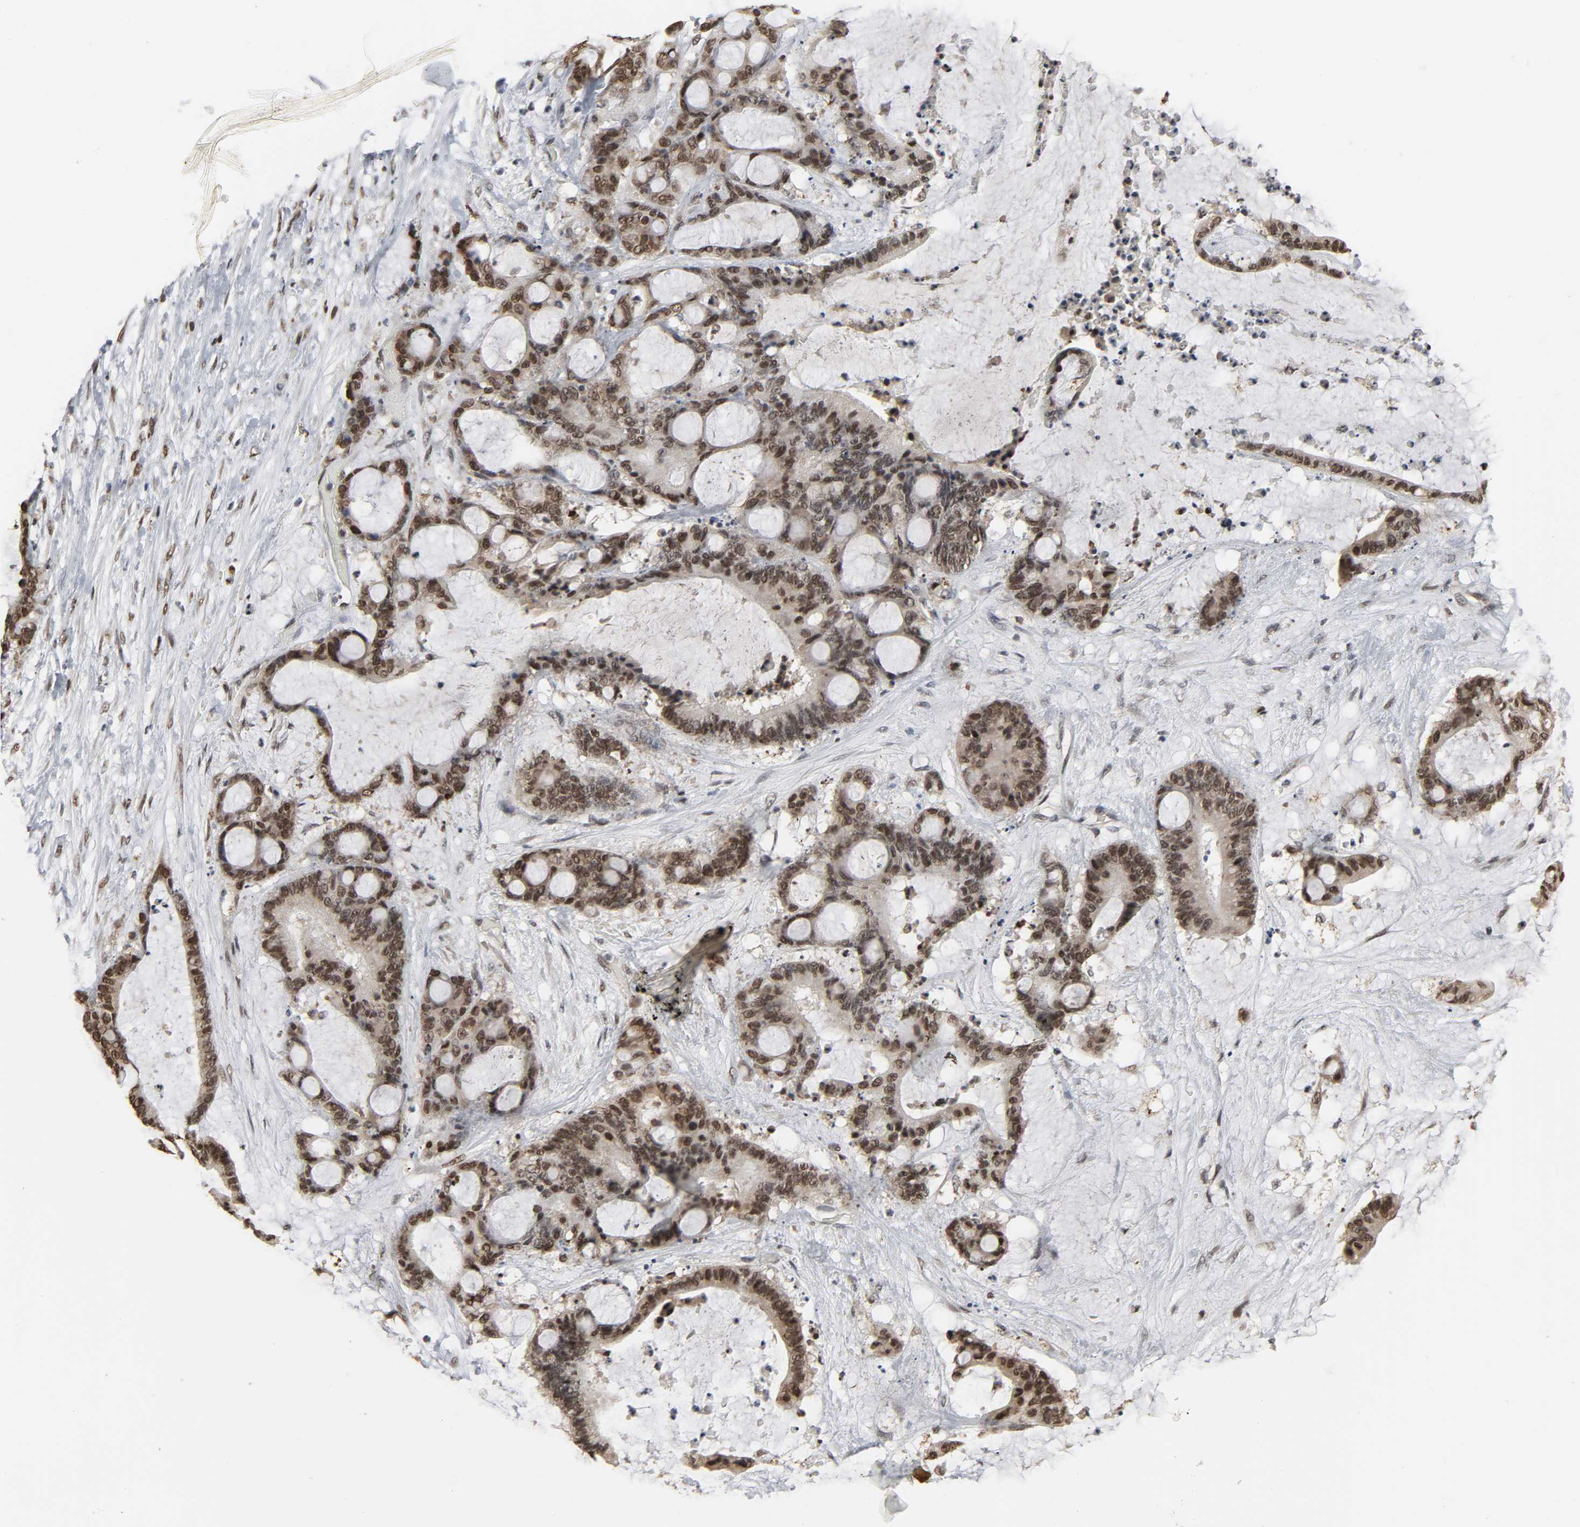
{"staining": {"intensity": "weak", "quantity": ">75%", "location": "nuclear"}, "tissue": "liver cancer", "cell_type": "Tumor cells", "image_type": "cancer", "snomed": [{"axis": "morphology", "description": "Cholangiocarcinoma"}, {"axis": "topography", "description": "Liver"}], "caption": "Human liver cancer (cholangiocarcinoma) stained with a brown dye exhibits weak nuclear positive positivity in about >75% of tumor cells.", "gene": "DAZAP1", "patient": {"sex": "female", "age": 73}}